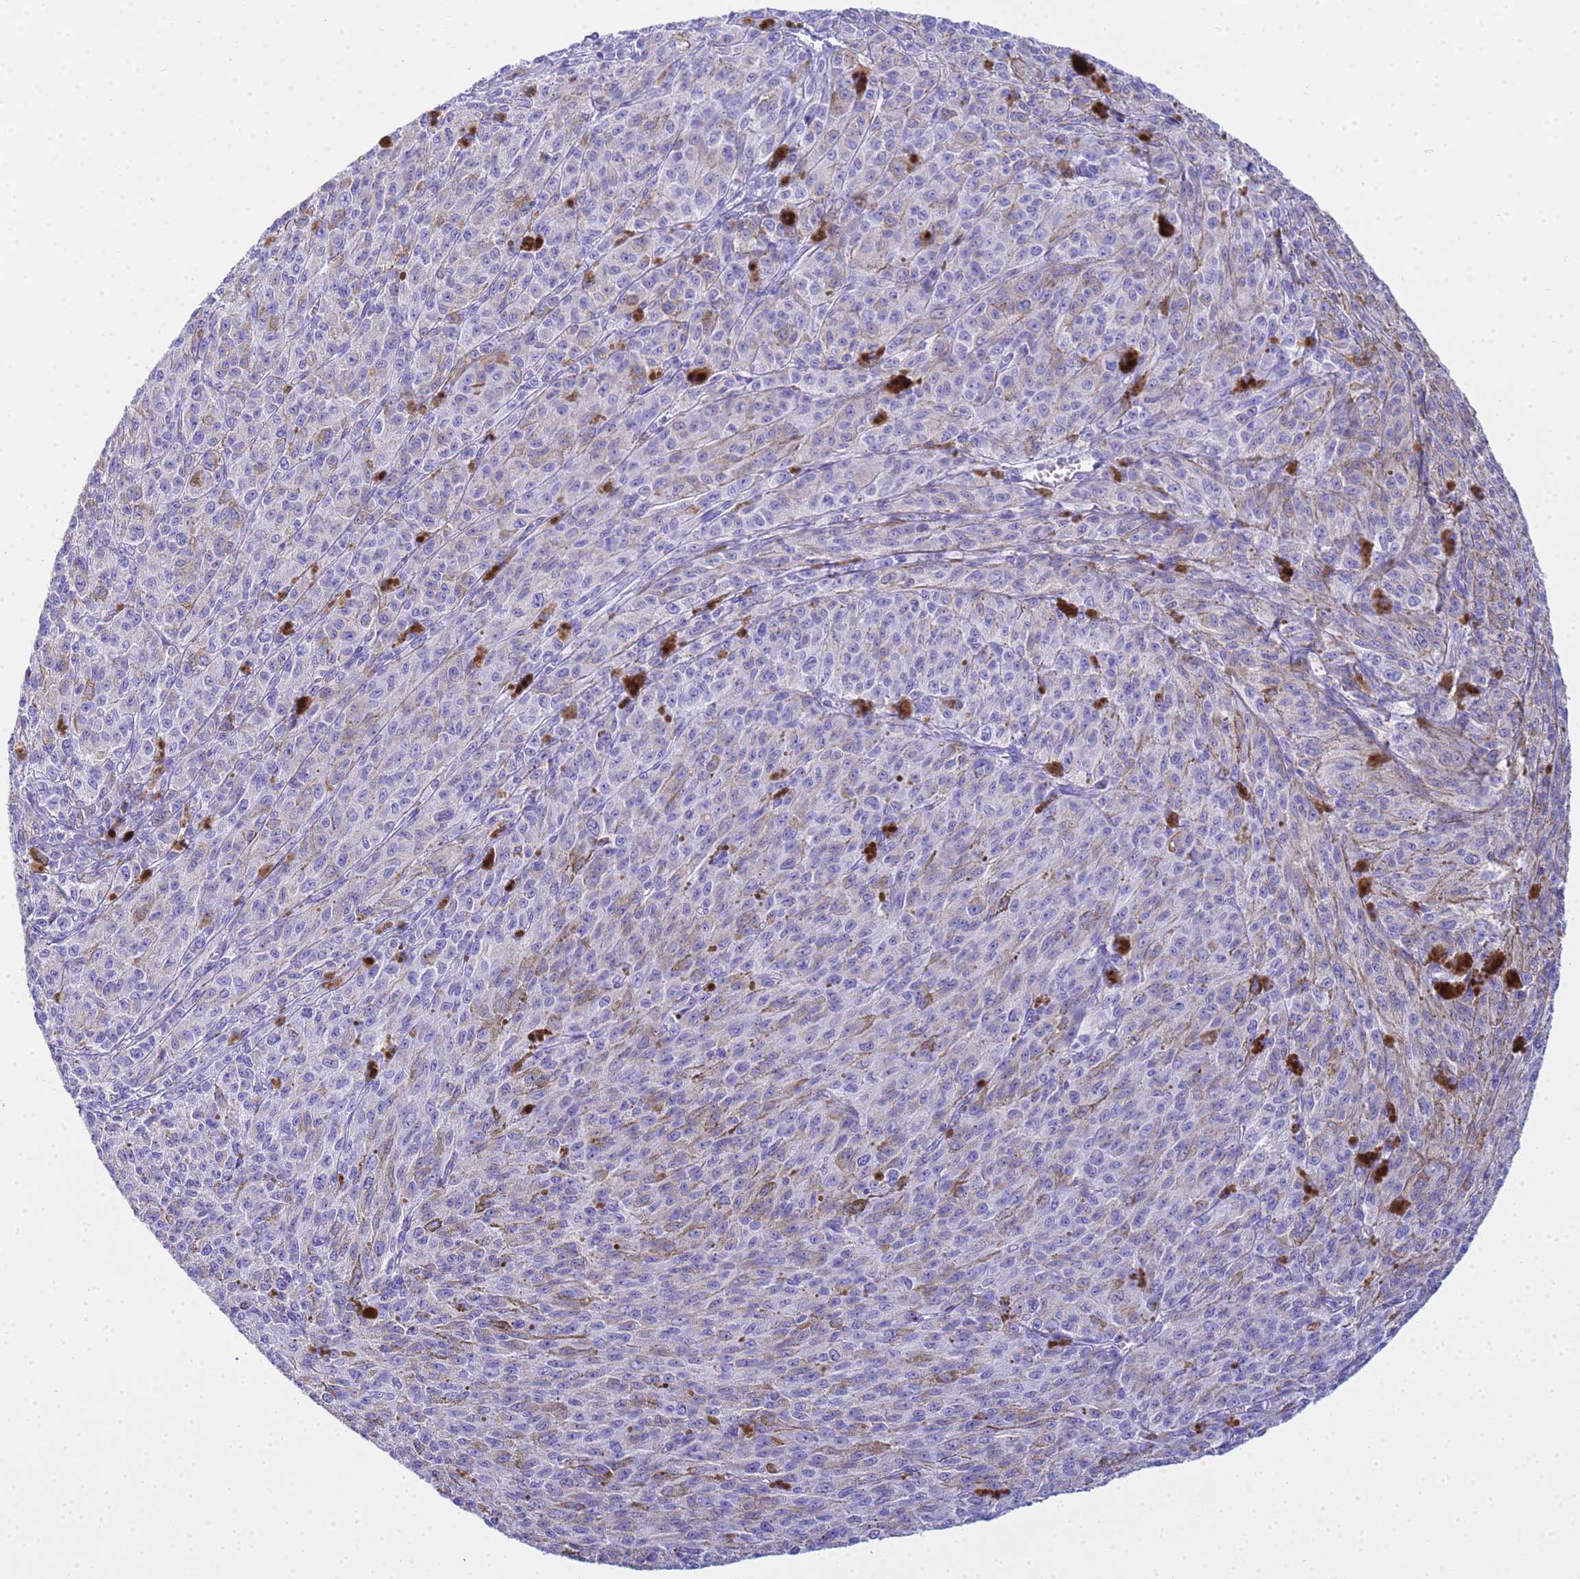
{"staining": {"intensity": "negative", "quantity": "none", "location": "none"}, "tissue": "melanoma", "cell_type": "Tumor cells", "image_type": "cancer", "snomed": [{"axis": "morphology", "description": "Malignant melanoma, NOS"}, {"axis": "topography", "description": "Skin"}], "caption": "Melanoma stained for a protein using immunohistochemistry (IHC) shows no positivity tumor cells.", "gene": "AQP12A", "patient": {"sex": "female", "age": 52}}